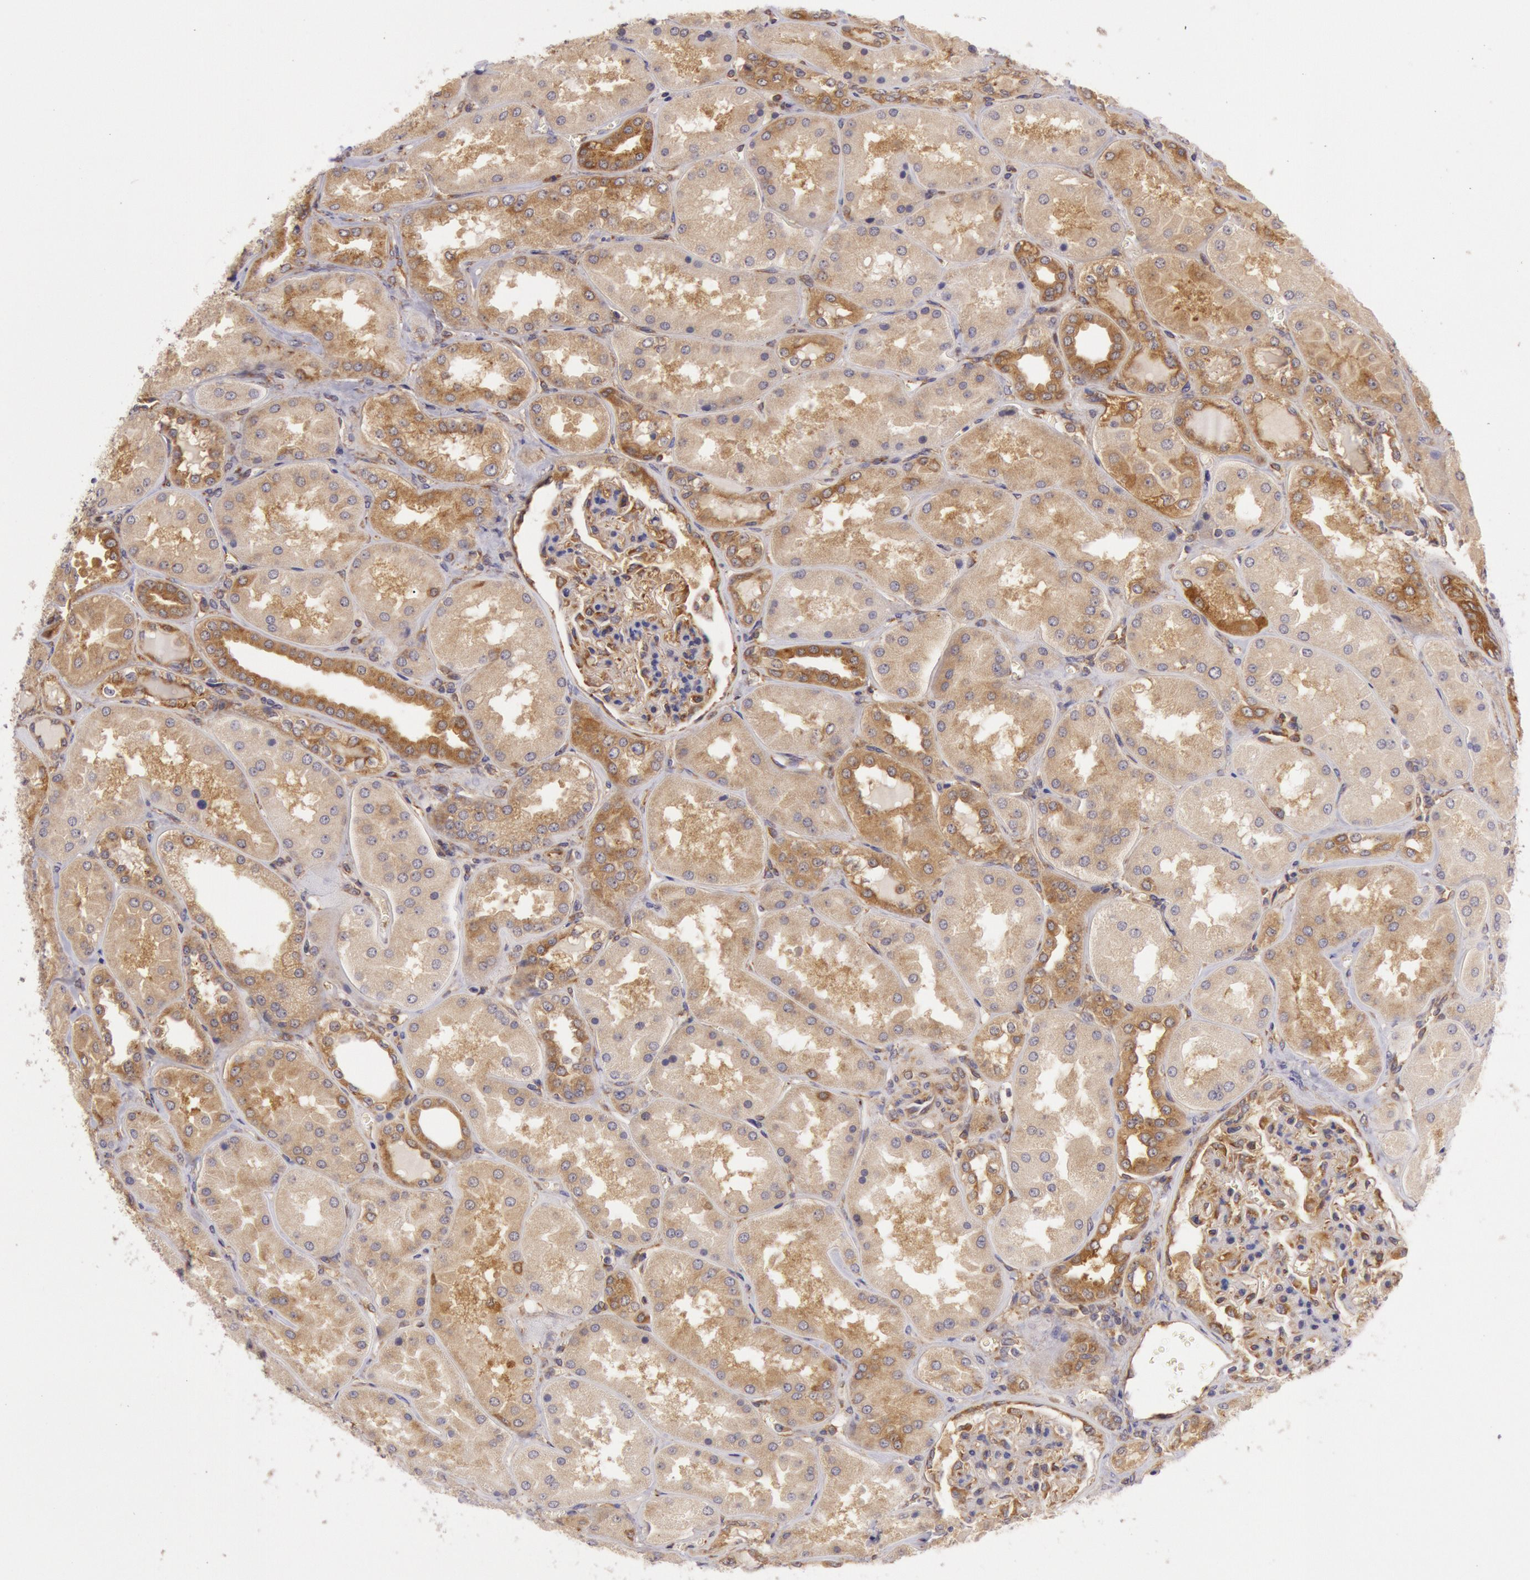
{"staining": {"intensity": "moderate", "quantity": ">75%", "location": "cytoplasmic/membranous"}, "tissue": "kidney", "cell_type": "Cells in glomeruli", "image_type": "normal", "snomed": [{"axis": "morphology", "description": "Normal tissue, NOS"}, {"axis": "topography", "description": "Kidney"}], "caption": "Immunohistochemical staining of normal kidney displays moderate cytoplasmic/membranous protein staining in about >75% of cells in glomeruli. The protein is stained brown, and the nuclei are stained in blue (DAB (3,3'-diaminobenzidine) IHC with brightfield microscopy, high magnification).", "gene": "CHUK", "patient": {"sex": "female", "age": 56}}